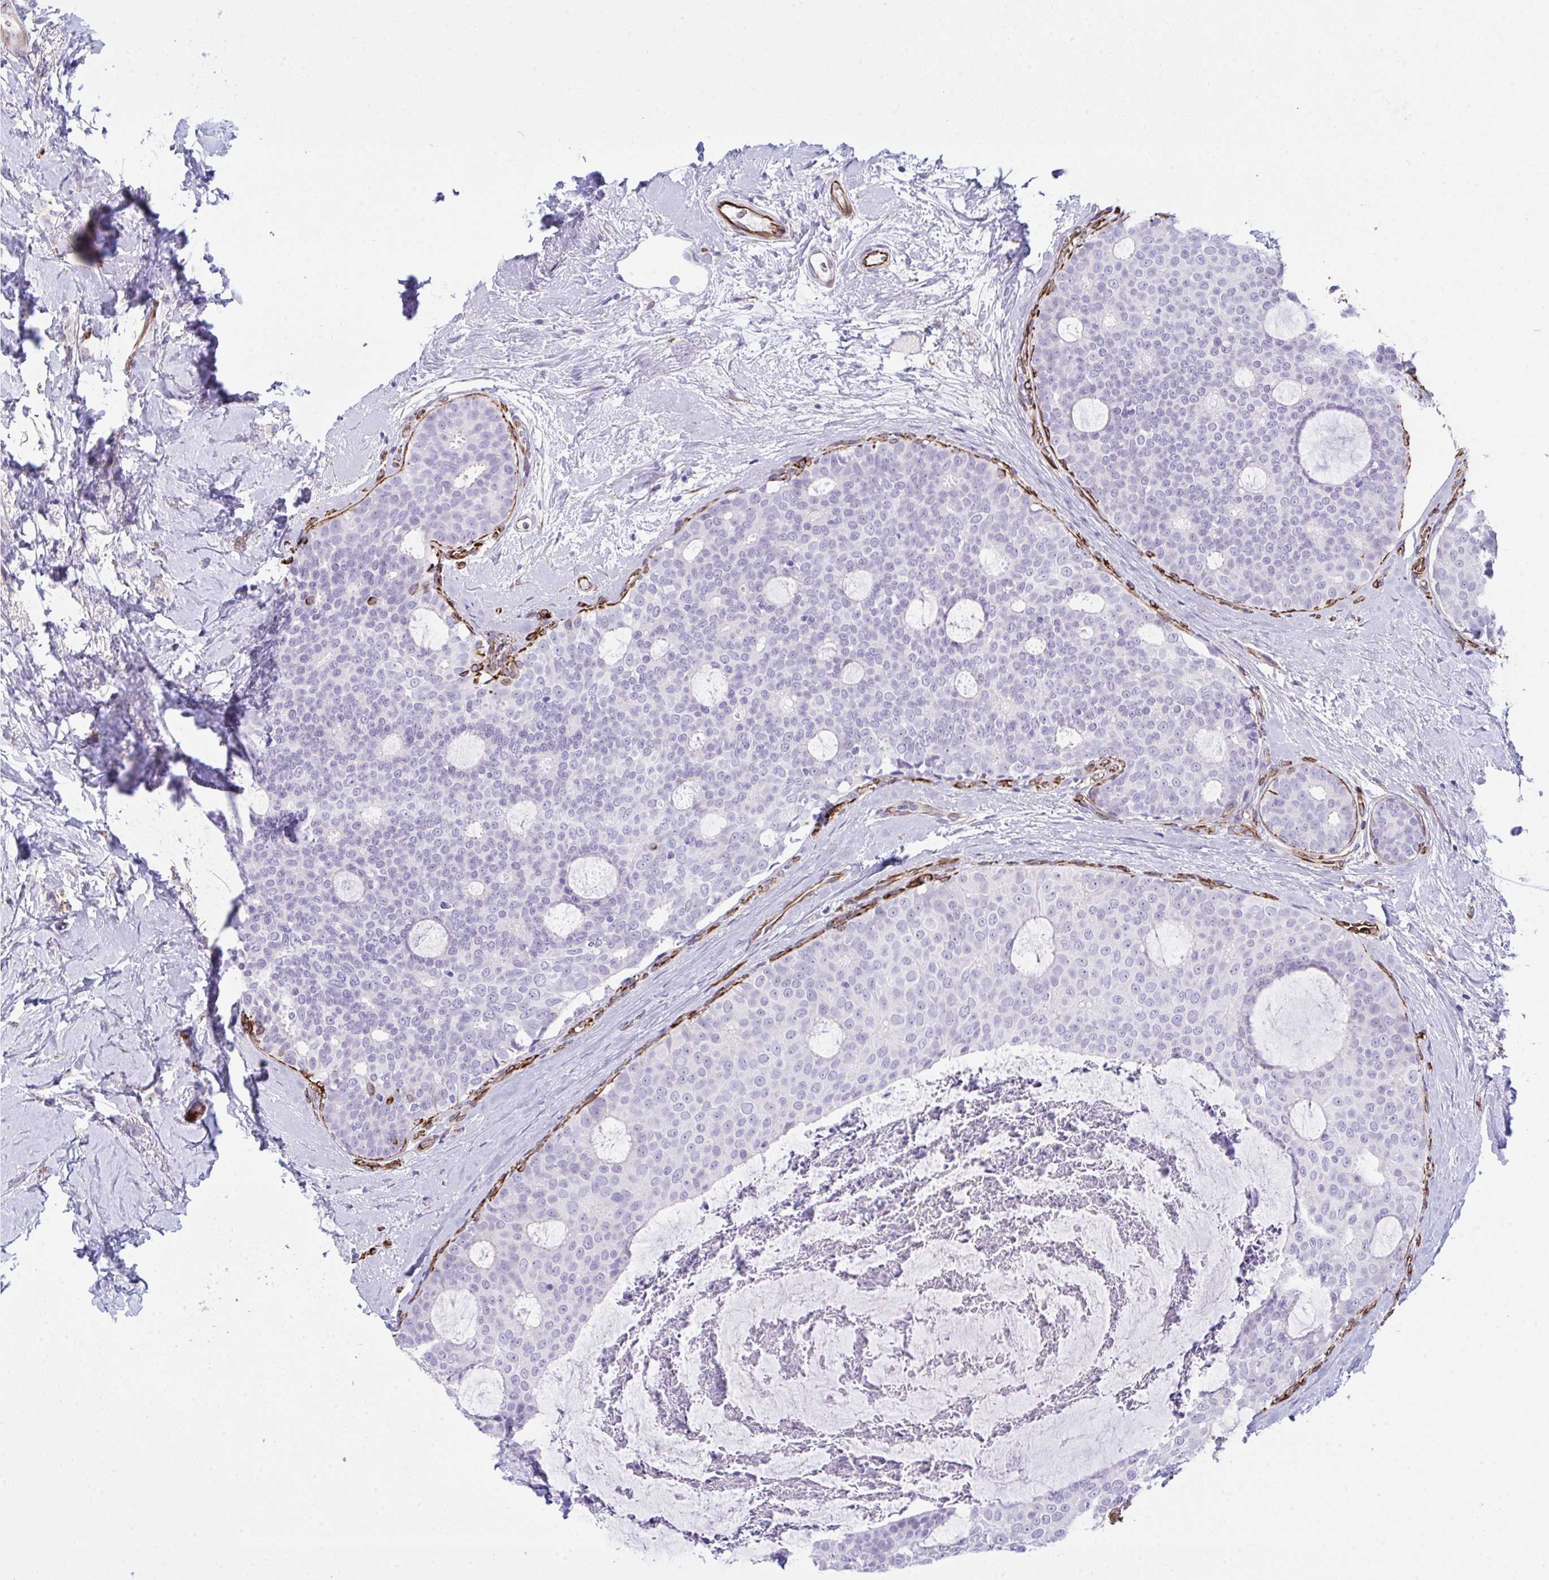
{"staining": {"intensity": "negative", "quantity": "none", "location": "none"}, "tissue": "breast cancer", "cell_type": "Tumor cells", "image_type": "cancer", "snomed": [{"axis": "morphology", "description": "Duct carcinoma"}, {"axis": "topography", "description": "Breast"}], "caption": "An image of human breast cancer is negative for staining in tumor cells.", "gene": "SLC35B1", "patient": {"sex": "female", "age": 45}}